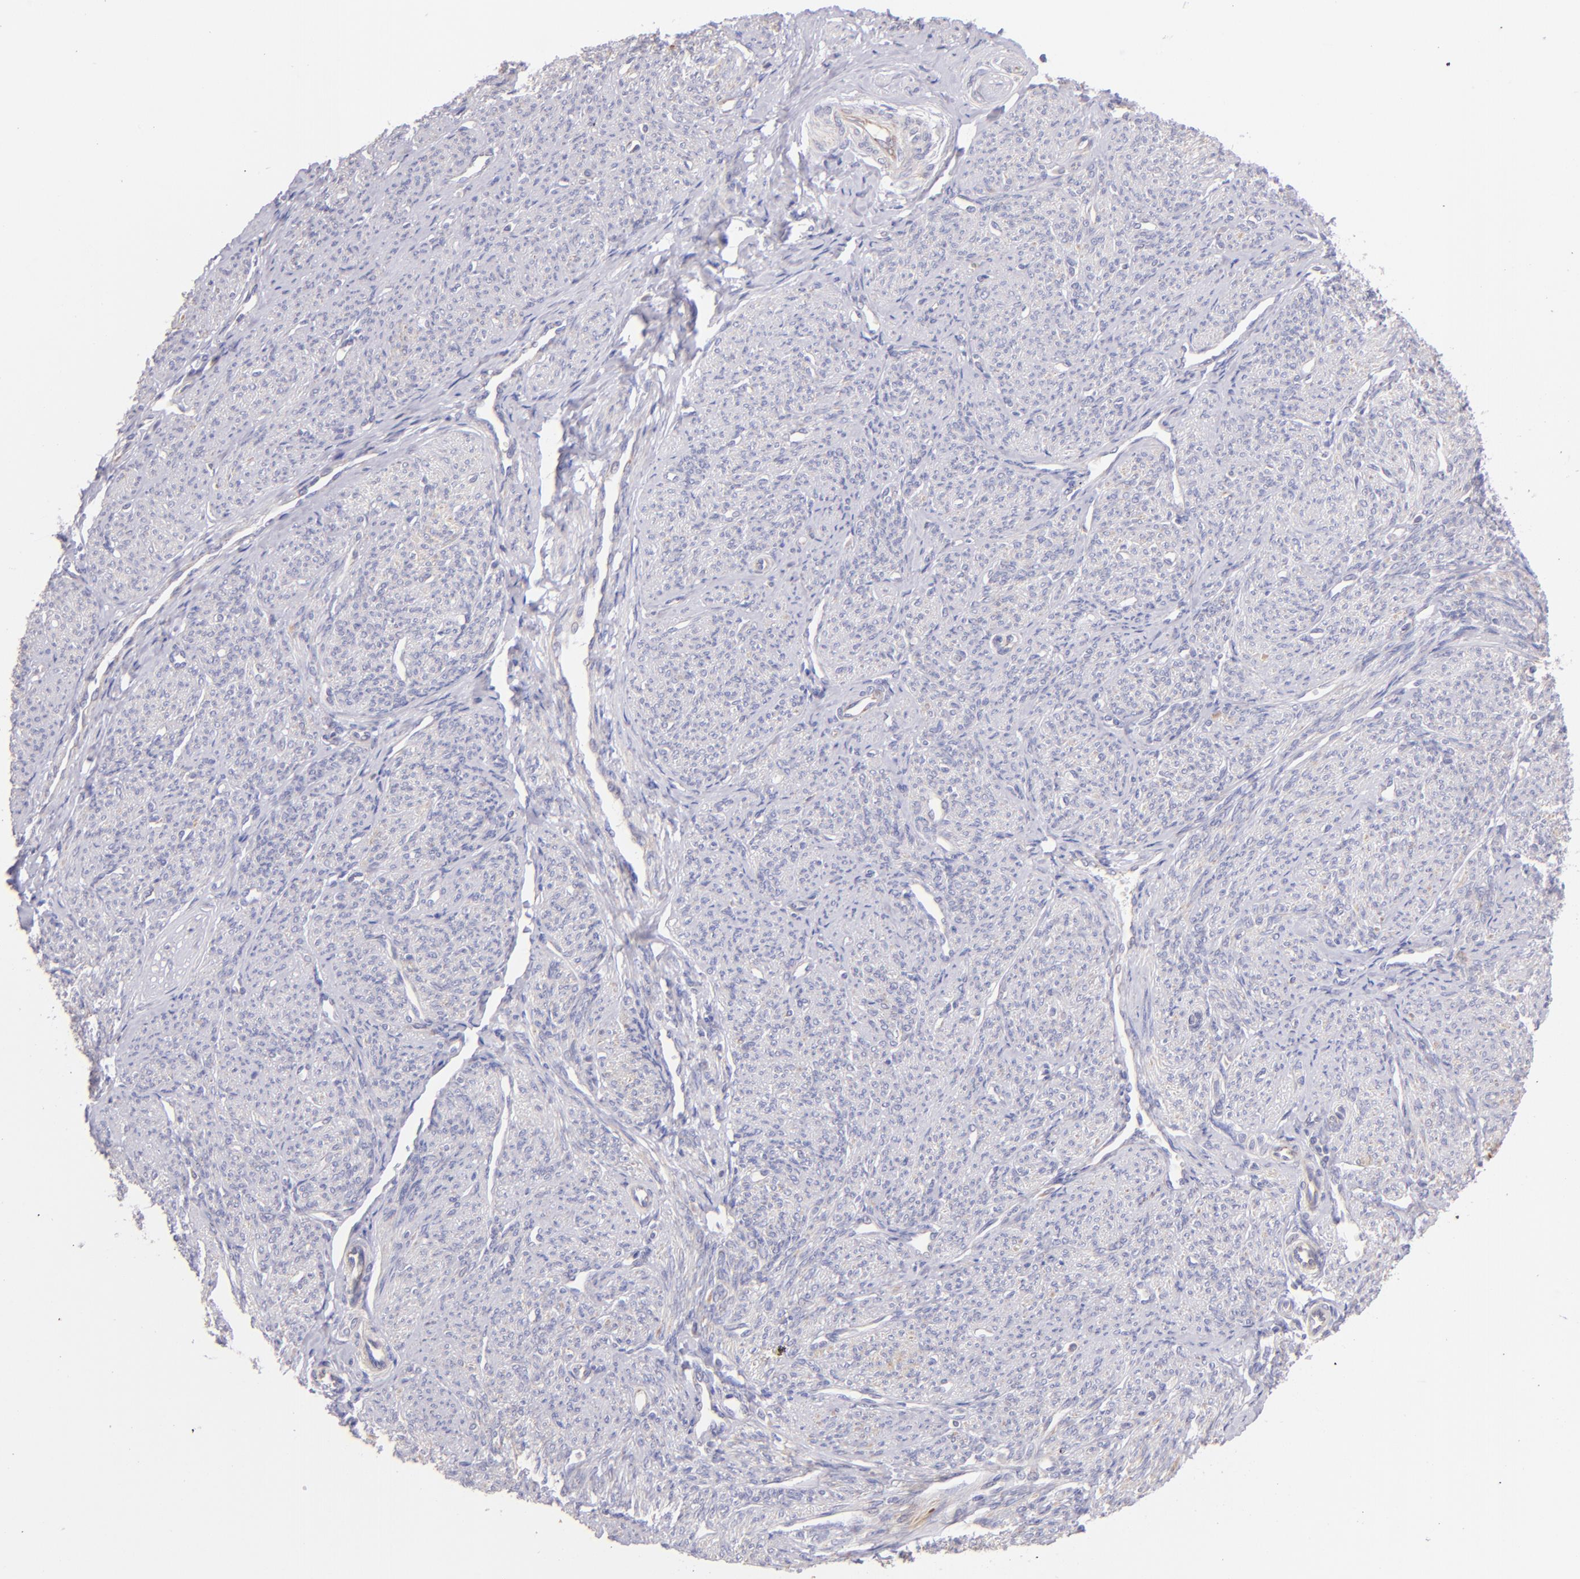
{"staining": {"intensity": "weak", "quantity": ">75%", "location": "cytoplasmic/membranous"}, "tissue": "smooth muscle", "cell_type": "Smooth muscle cells", "image_type": "normal", "snomed": [{"axis": "morphology", "description": "Normal tissue, NOS"}, {"axis": "topography", "description": "Cervix"}, {"axis": "topography", "description": "Endometrium"}], "caption": "An immunohistochemistry (IHC) photomicrograph of normal tissue is shown. Protein staining in brown labels weak cytoplasmic/membranous positivity in smooth muscle within smooth muscle cells.", "gene": "SH2D4A", "patient": {"sex": "female", "age": 65}}